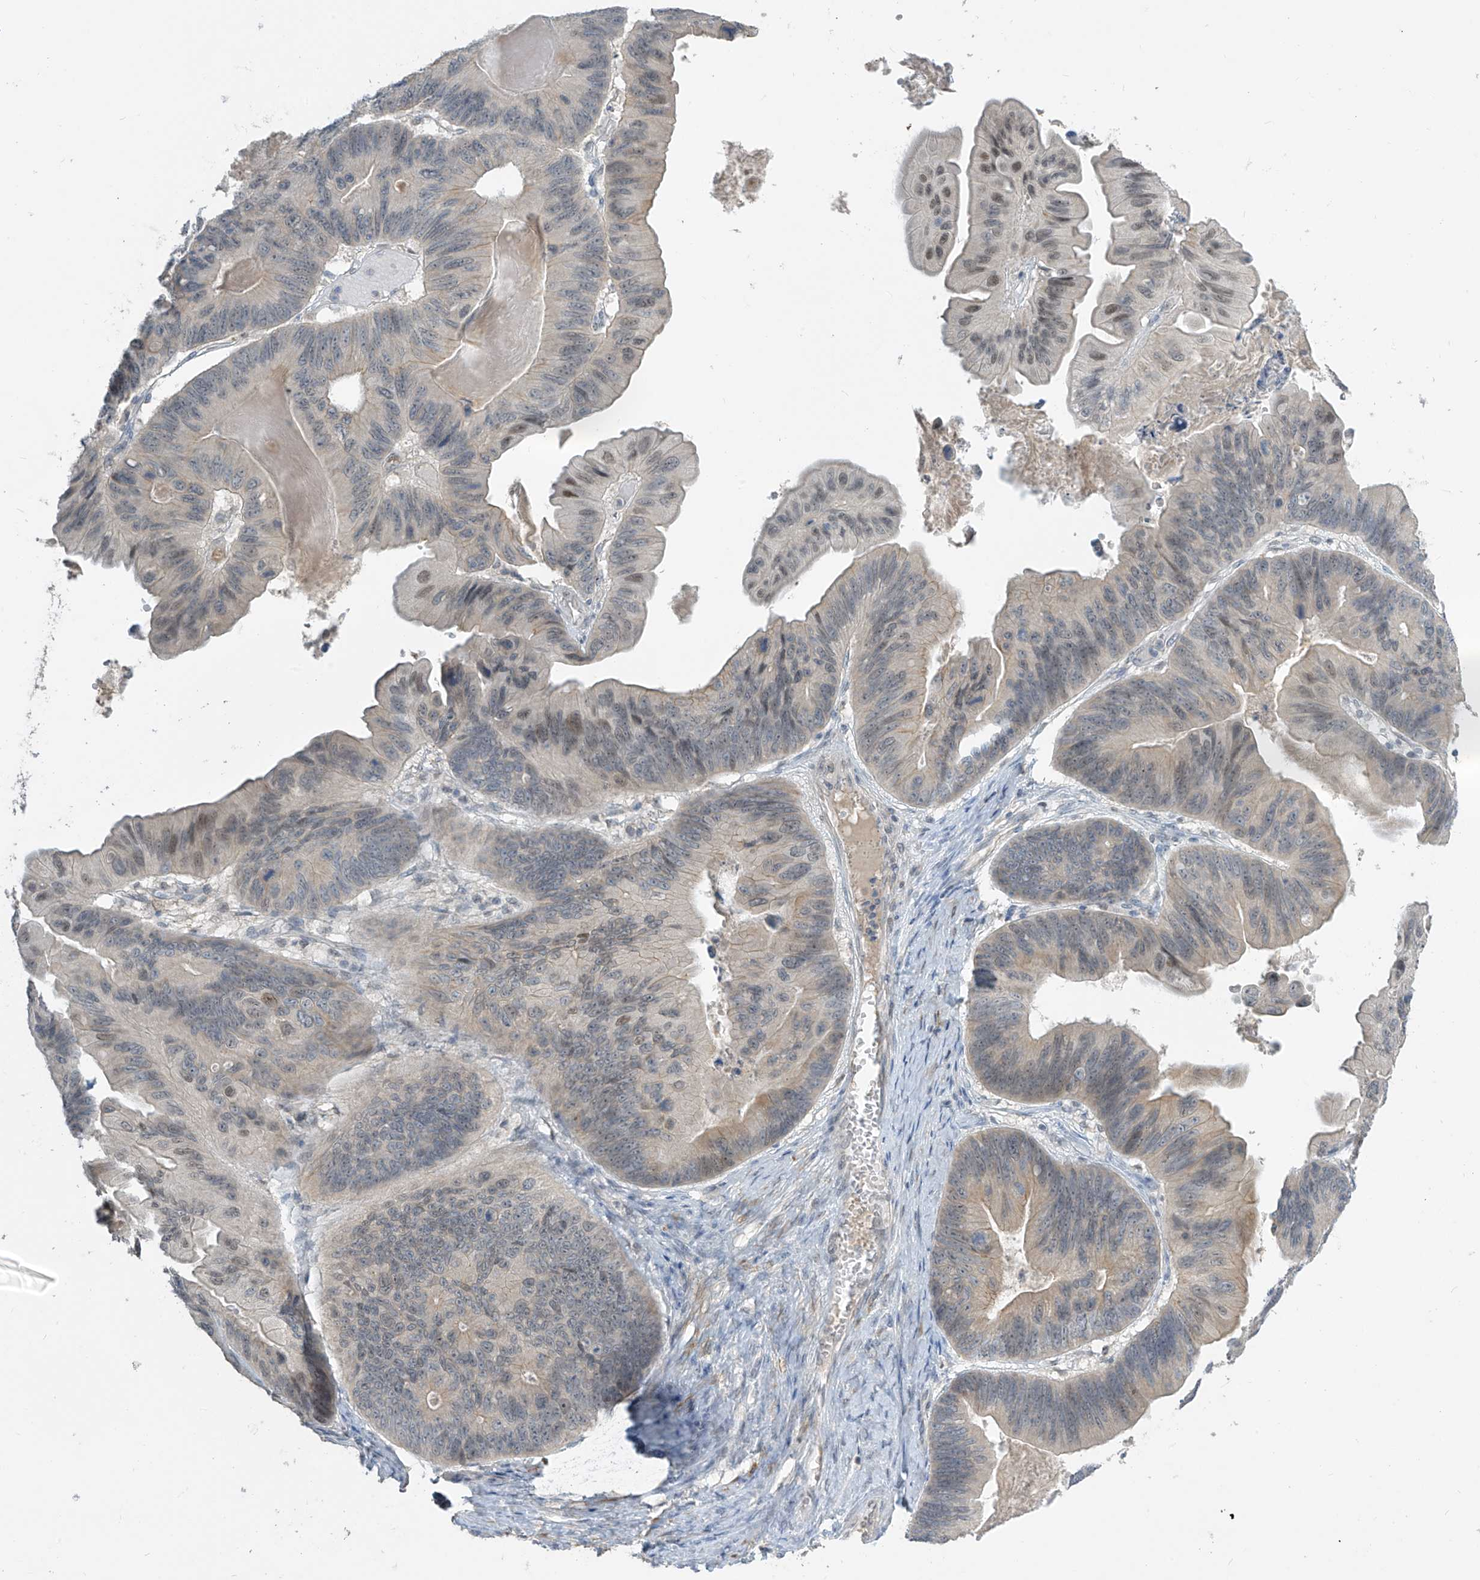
{"staining": {"intensity": "moderate", "quantity": "<25%", "location": "nuclear"}, "tissue": "ovarian cancer", "cell_type": "Tumor cells", "image_type": "cancer", "snomed": [{"axis": "morphology", "description": "Cystadenocarcinoma, mucinous, NOS"}, {"axis": "topography", "description": "Ovary"}], "caption": "Tumor cells exhibit moderate nuclear positivity in approximately <25% of cells in ovarian cancer.", "gene": "METAP1D", "patient": {"sex": "female", "age": 61}}